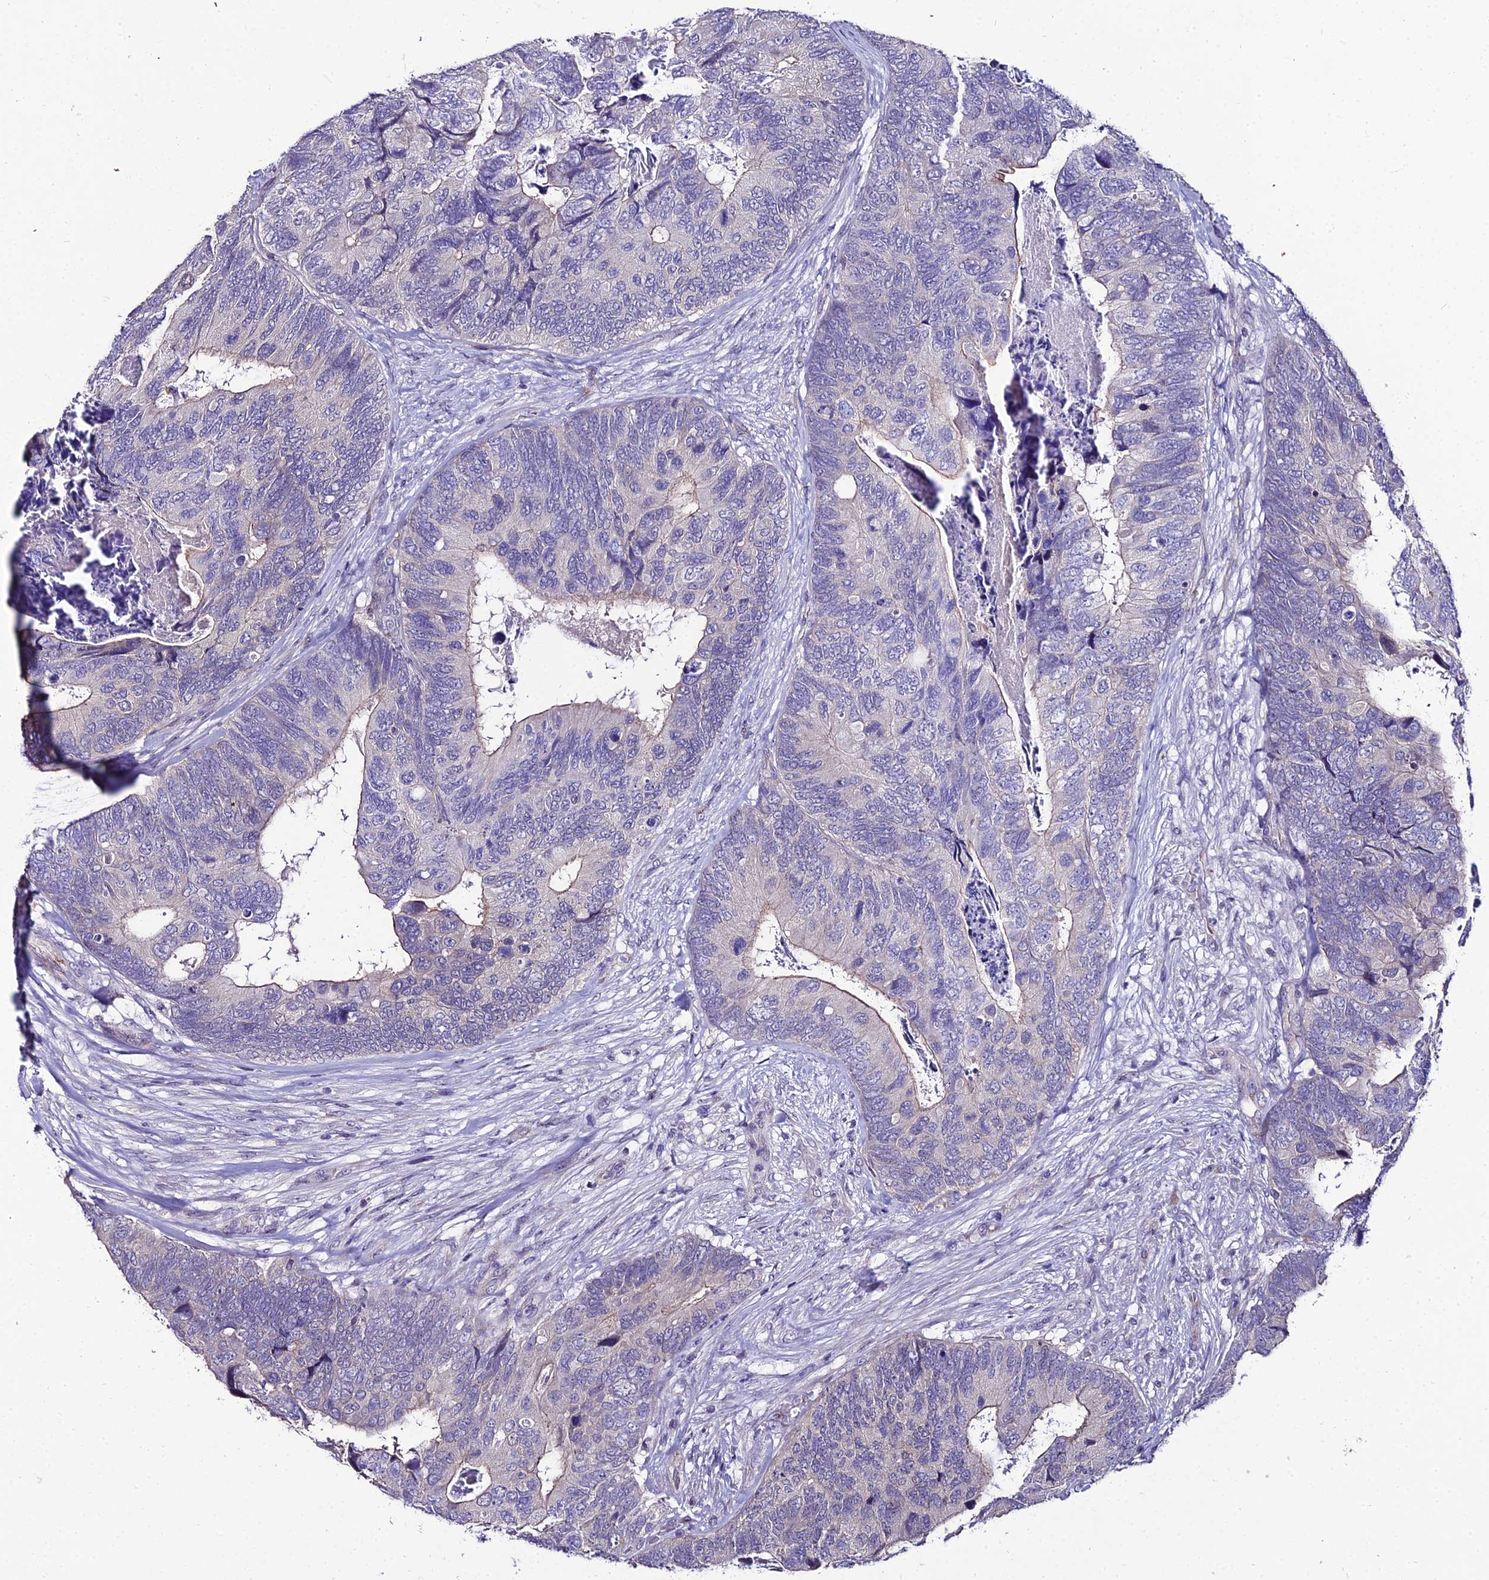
{"staining": {"intensity": "weak", "quantity": "<25%", "location": "cytoplasmic/membranous"}, "tissue": "colorectal cancer", "cell_type": "Tumor cells", "image_type": "cancer", "snomed": [{"axis": "morphology", "description": "Adenocarcinoma, NOS"}, {"axis": "topography", "description": "Colon"}], "caption": "This is an IHC histopathology image of colorectal adenocarcinoma. There is no positivity in tumor cells.", "gene": "SHQ1", "patient": {"sex": "female", "age": 67}}